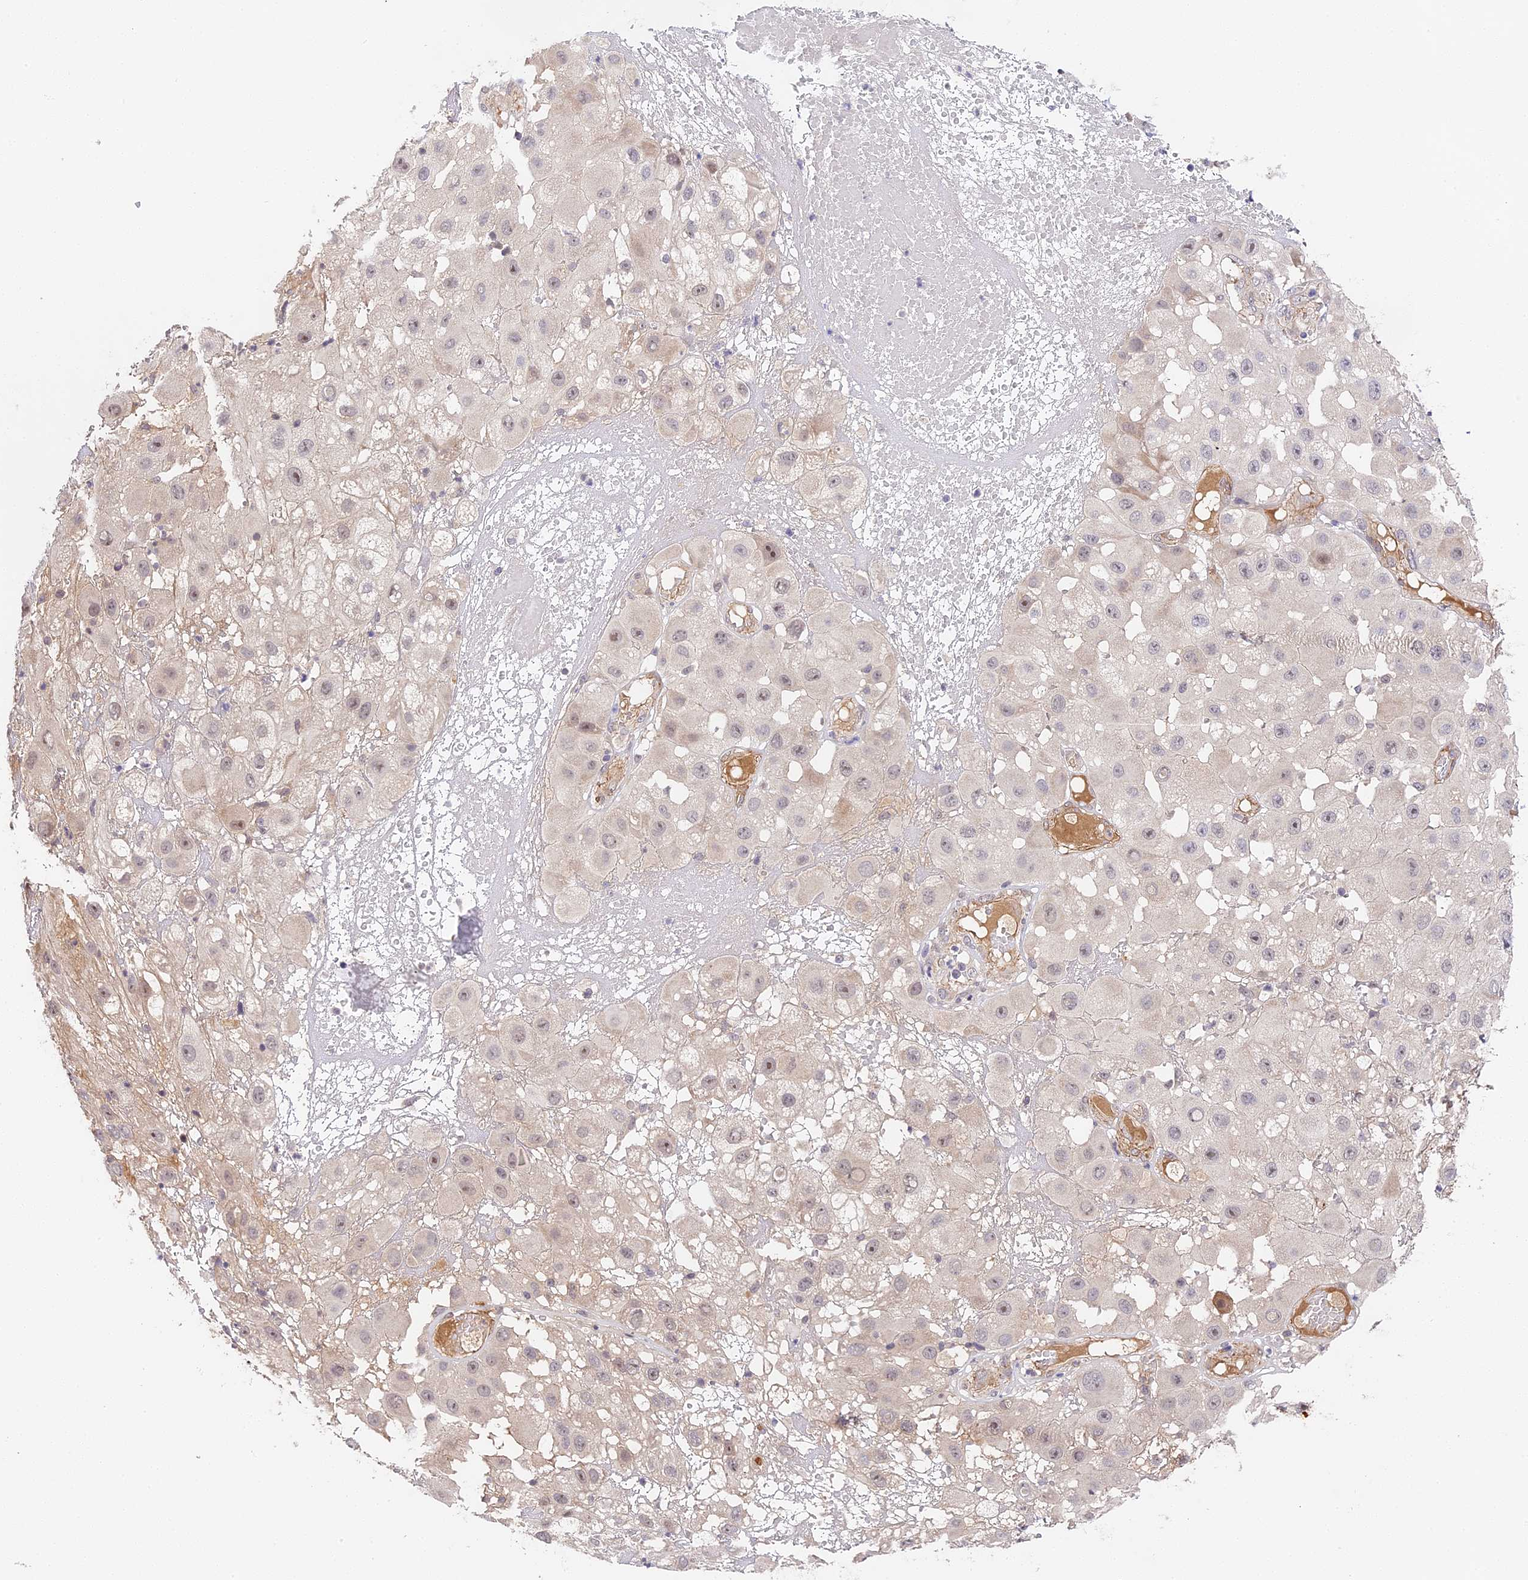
{"staining": {"intensity": "moderate", "quantity": "<25%", "location": "nuclear"}, "tissue": "melanoma", "cell_type": "Tumor cells", "image_type": "cancer", "snomed": [{"axis": "morphology", "description": "Malignant melanoma, NOS"}, {"axis": "topography", "description": "Skin"}], "caption": "Tumor cells reveal low levels of moderate nuclear expression in about <25% of cells in melanoma. (IHC, brightfield microscopy, high magnification).", "gene": "IMPACT", "patient": {"sex": "female", "age": 81}}